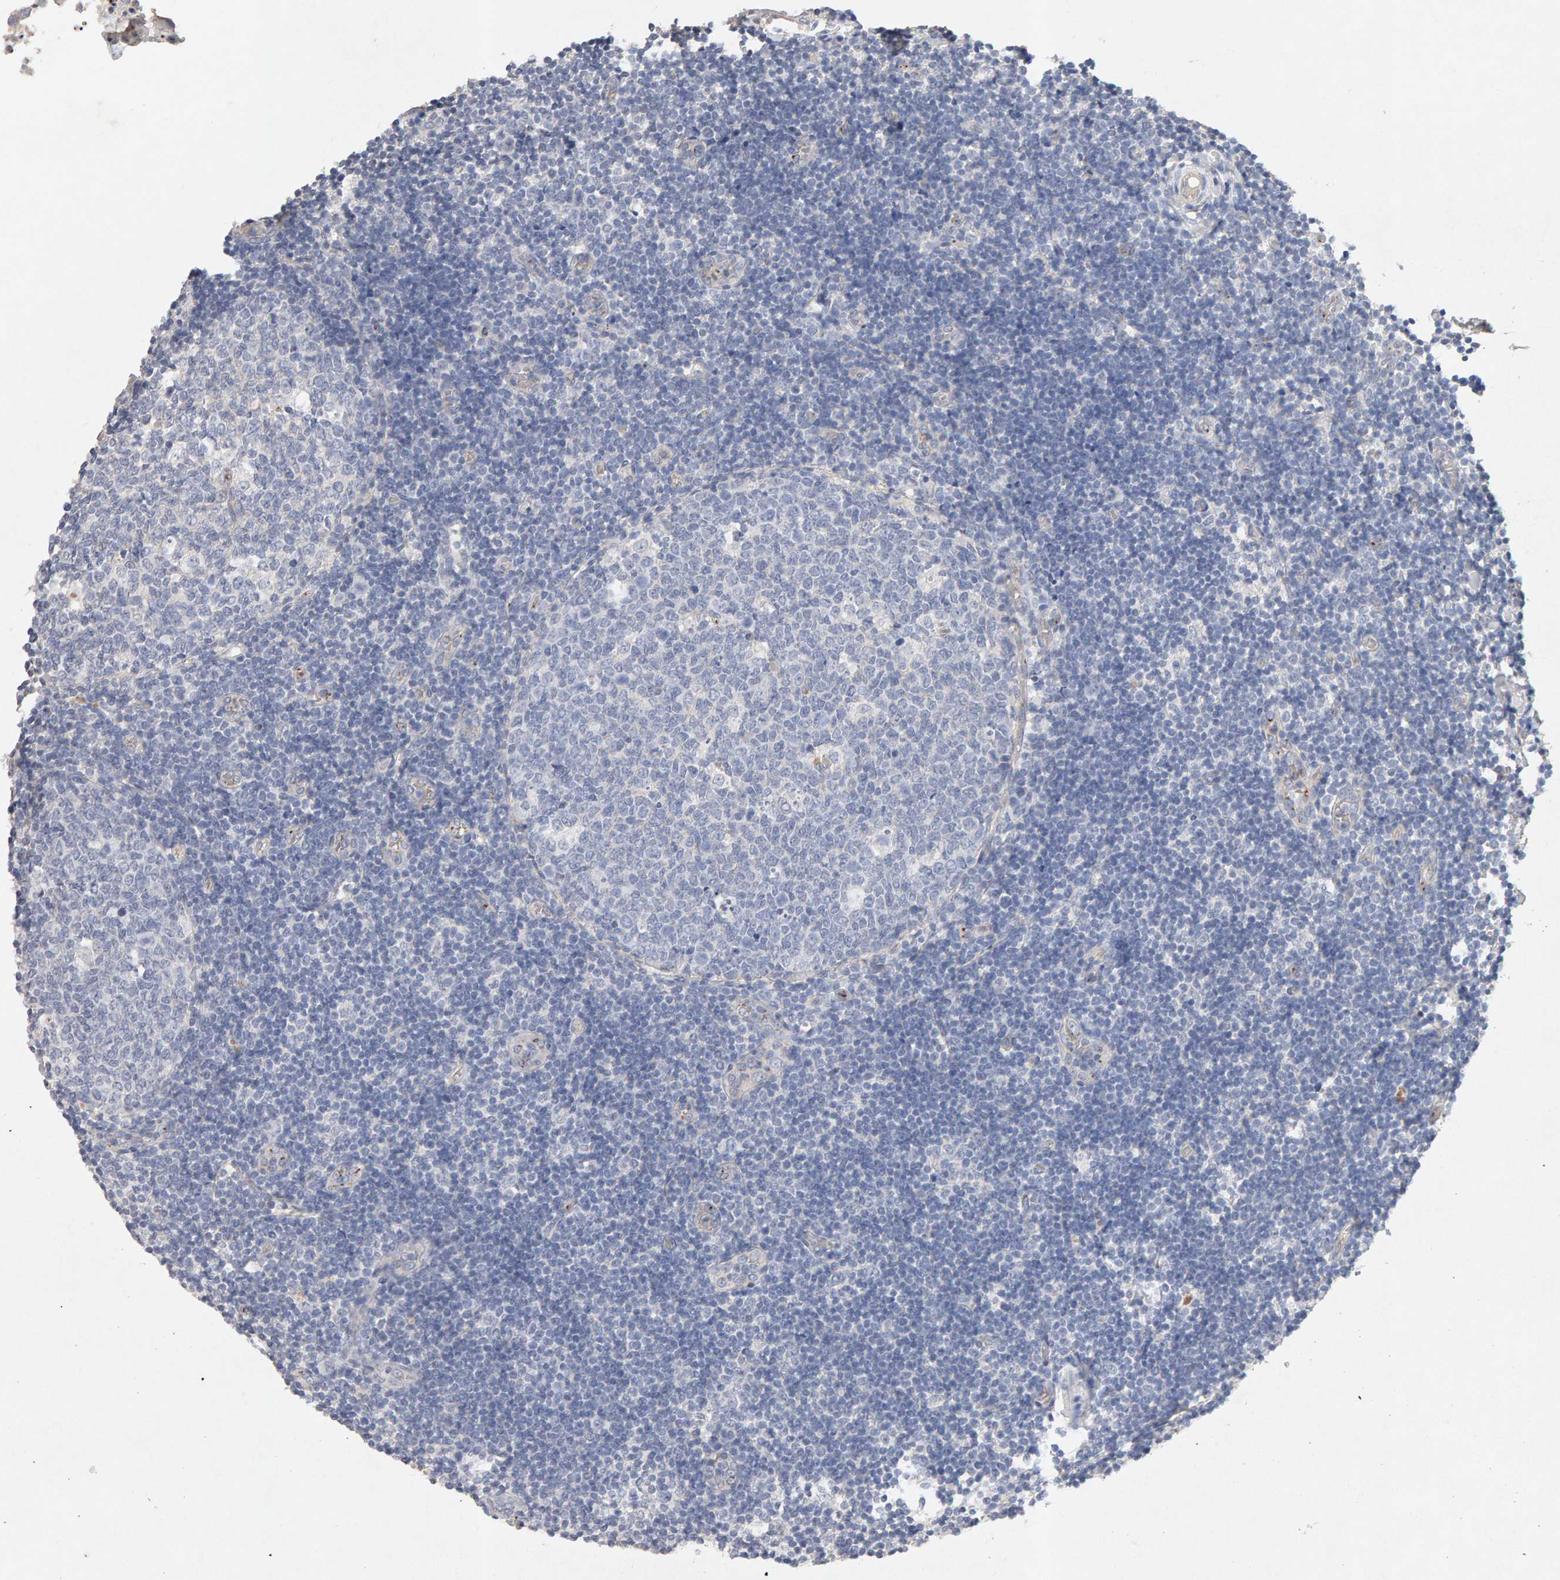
{"staining": {"intensity": "weak", "quantity": "<25%", "location": "cytoplasmic/membranous"}, "tissue": "tonsil", "cell_type": "Germinal center cells", "image_type": "normal", "snomed": [{"axis": "morphology", "description": "Normal tissue, NOS"}, {"axis": "topography", "description": "Tonsil"}], "caption": "This is a micrograph of immunohistochemistry (IHC) staining of benign tonsil, which shows no positivity in germinal center cells. (DAB immunohistochemistry (IHC), high magnification).", "gene": "PTPRM", "patient": {"sex": "female", "age": 19}}